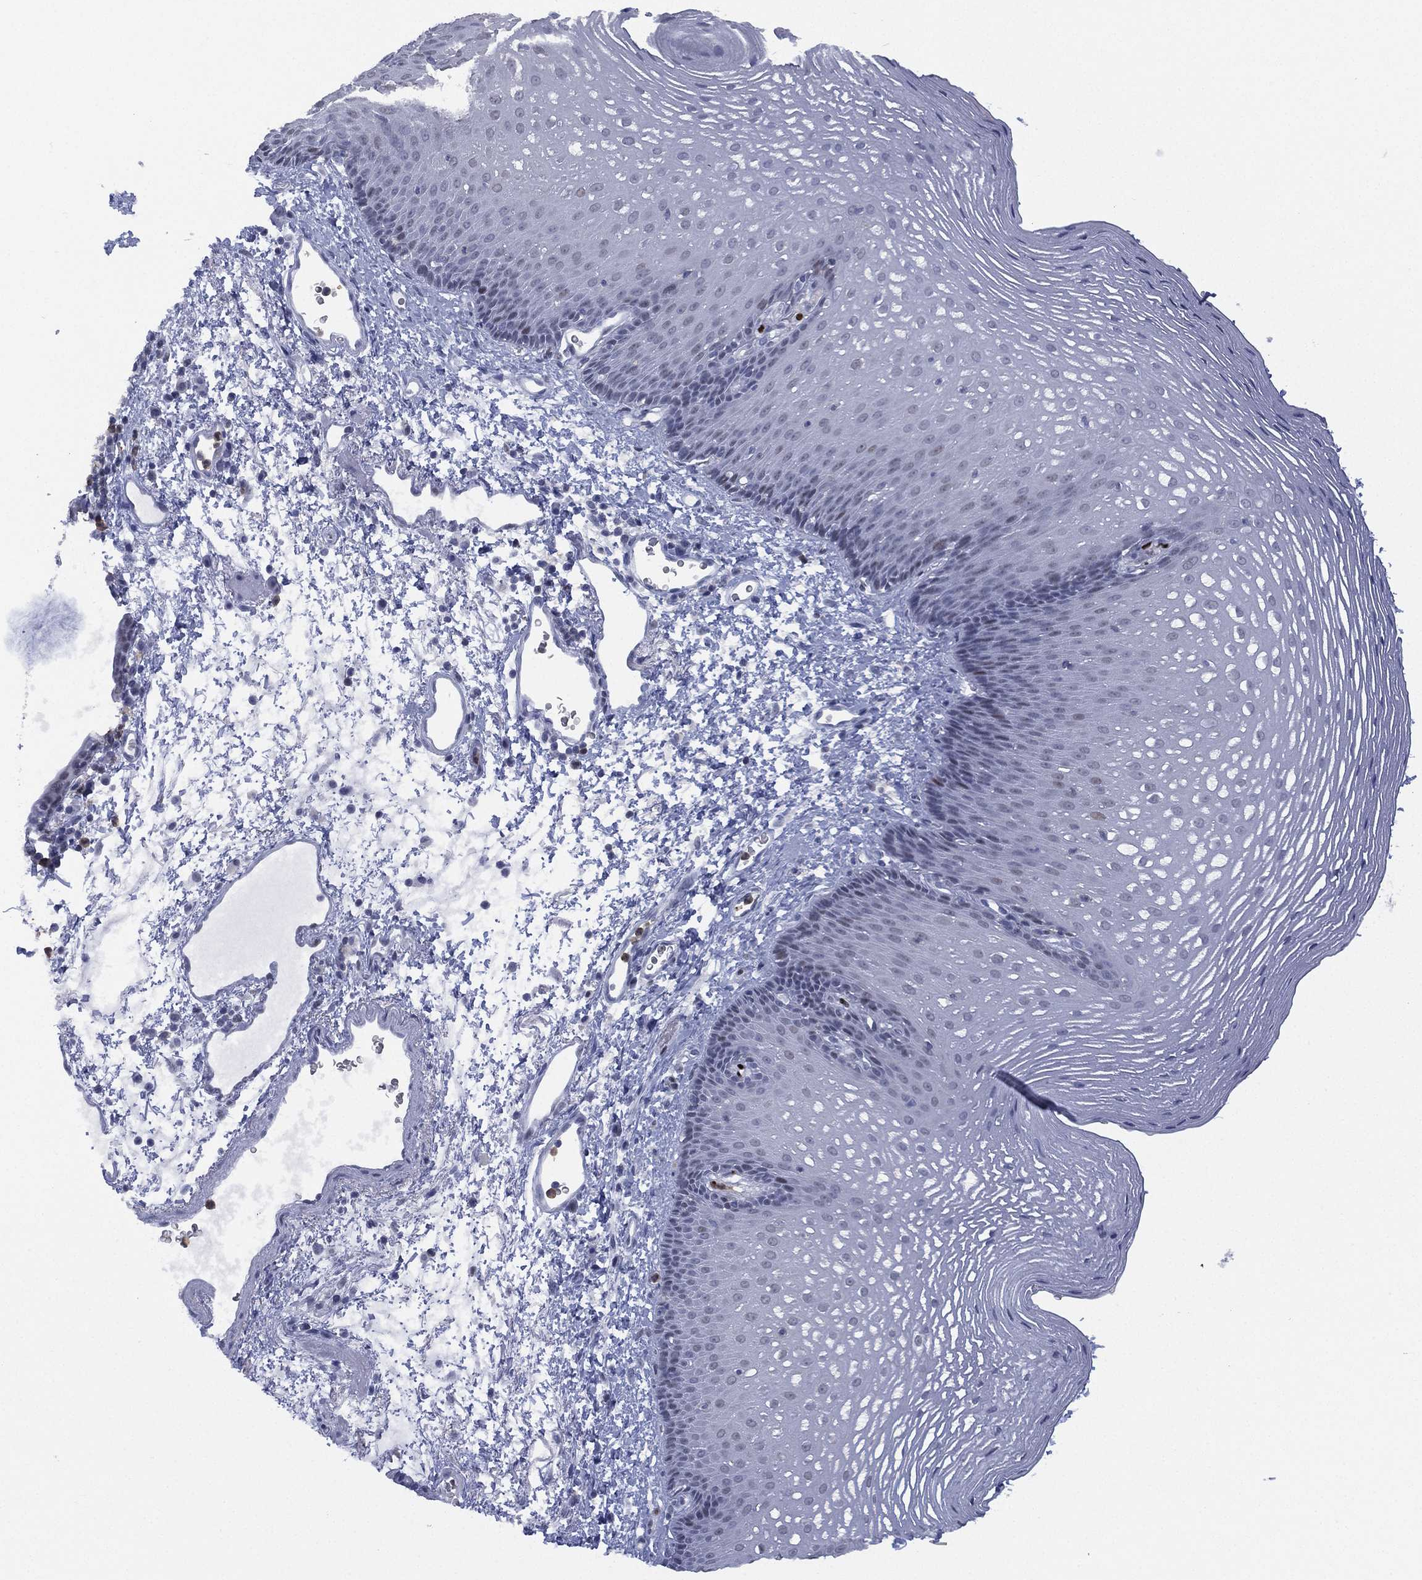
{"staining": {"intensity": "negative", "quantity": "none", "location": "none"}, "tissue": "esophagus", "cell_type": "Squamous epithelial cells", "image_type": "normal", "snomed": [{"axis": "morphology", "description": "Normal tissue, NOS"}, {"axis": "topography", "description": "Esophagus"}], "caption": "The IHC image has no significant expression in squamous epithelial cells of esophagus.", "gene": "ZNF711", "patient": {"sex": "male", "age": 76}}